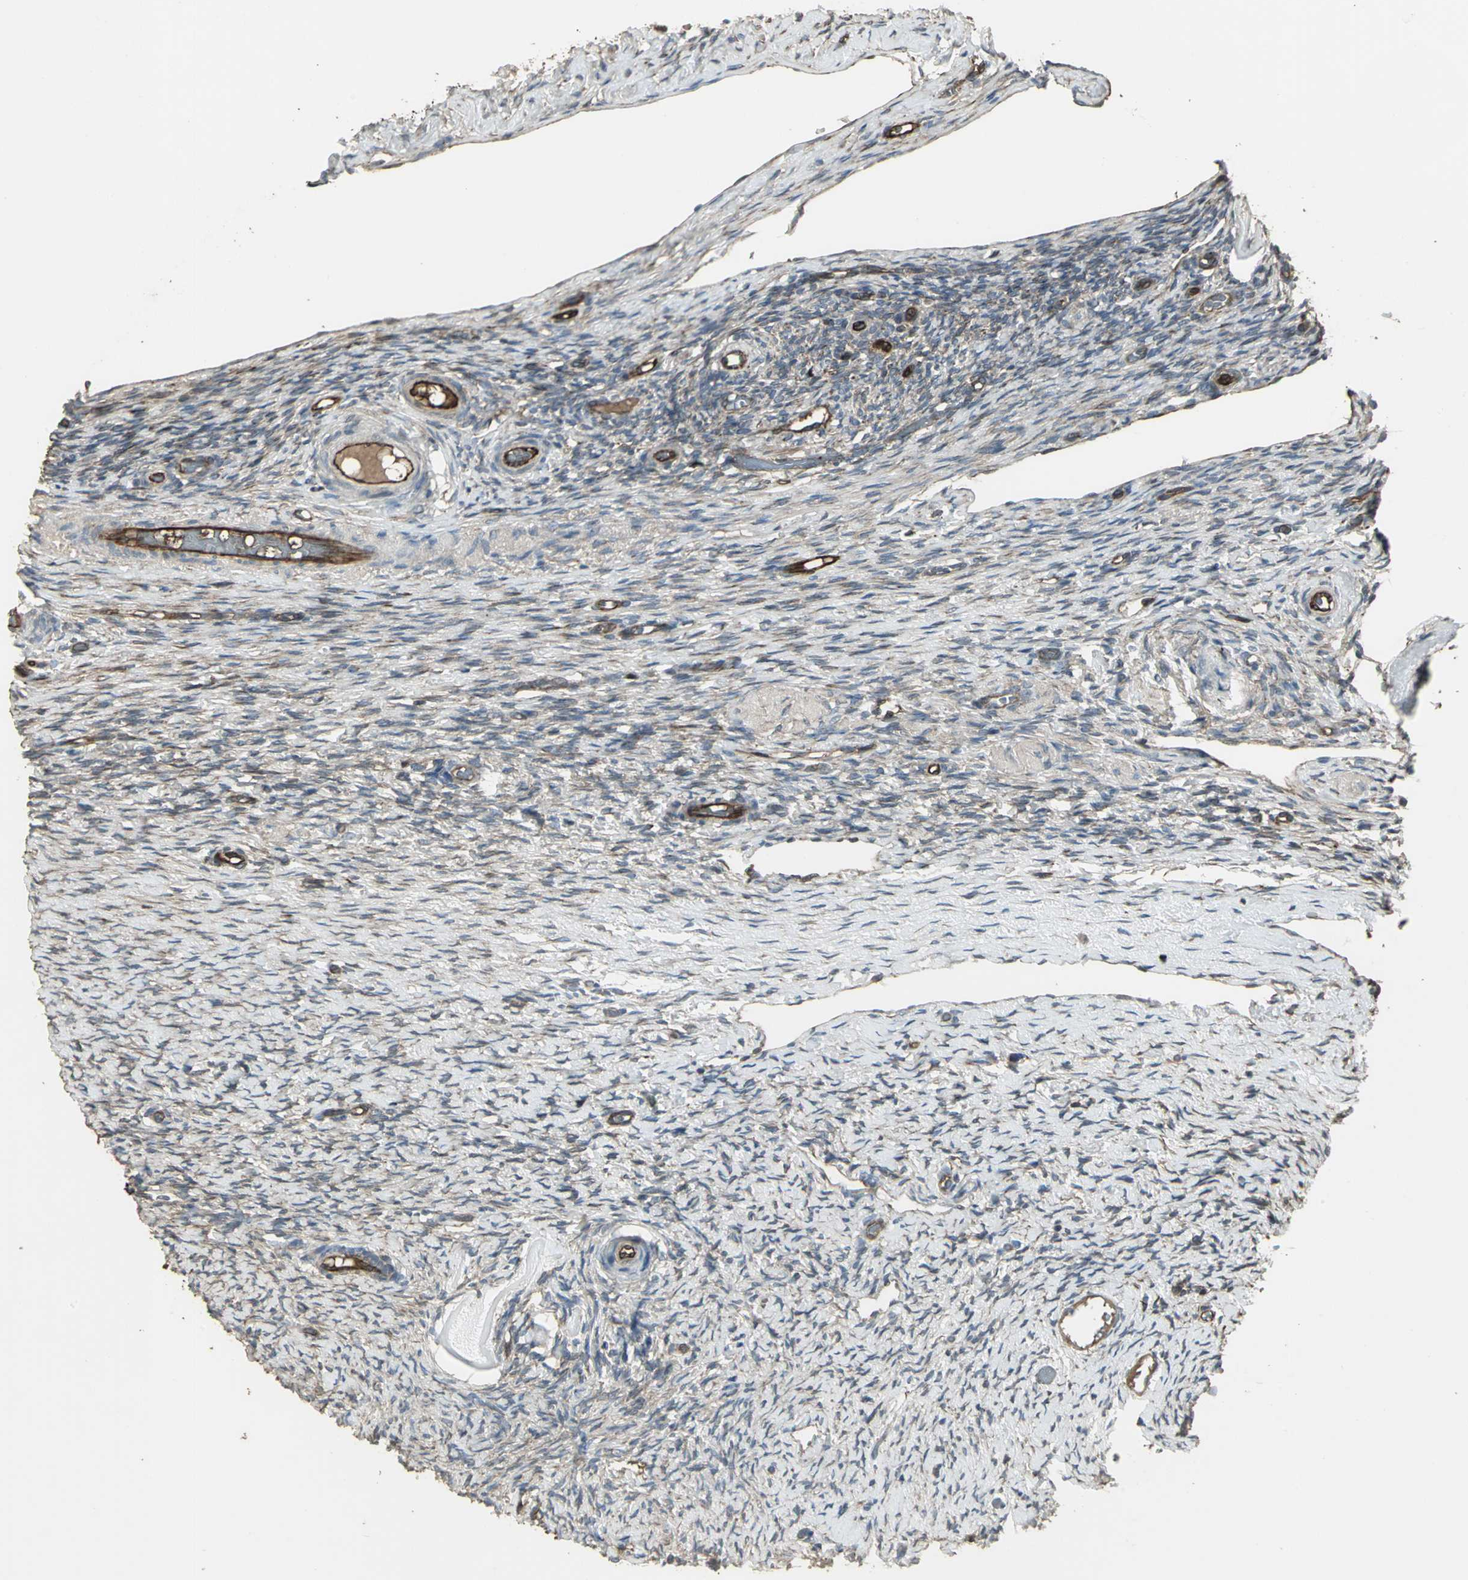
{"staining": {"intensity": "weak", "quantity": "25%-75%", "location": "cytoplasmic/membranous"}, "tissue": "ovary", "cell_type": "Ovarian stroma cells", "image_type": "normal", "snomed": [{"axis": "morphology", "description": "Normal tissue, NOS"}, {"axis": "topography", "description": "Ovary"}], "caption": "Immunohistochemical staining of benign human ovary reveals 25%-75% levels of weak cytoplasmic/membranous protein staining in approximately 25%-75% of ovarian stroma cells. The protein of interest is shown in brown color, while the nuclei are stained blue.", "gene": "PRXL2B", "patient": {"sex": "female", "age": 60}}